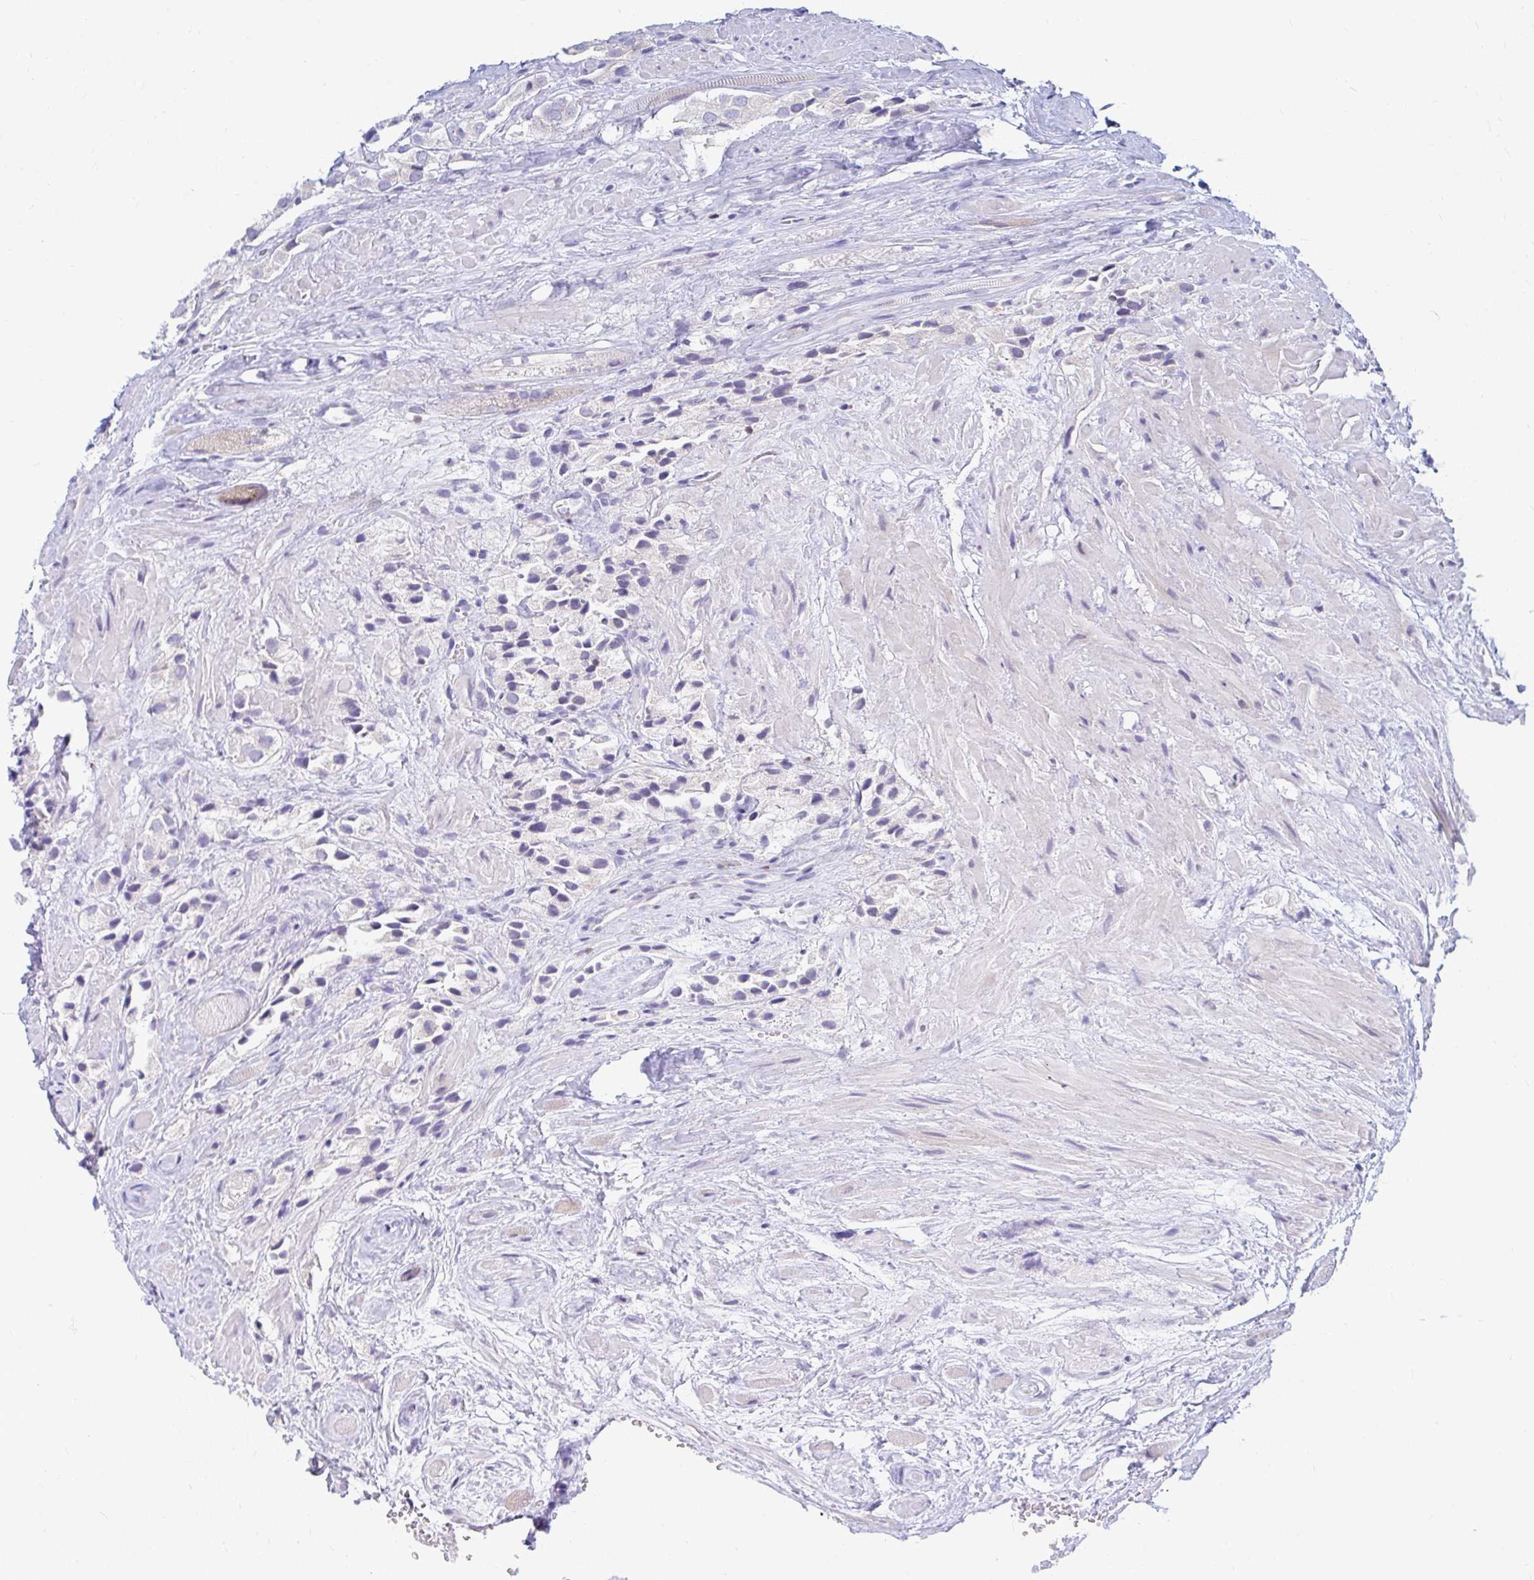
{"staining": {"intensity": "negative", "quantity": "none", "location": "none"}, "tissue": "prostate cancer", "cell_type": "Tumor cells", "image_type": "cancer", "snomed": [{"axis": "morphology", "description": "Adenocarcinoma, High grade"}, {"axis": "topography", "description": "Prostate and seminal vesicle, NOS"}], "caption": "Immunohistochemistry (IHC) of prostate adenocarcinoma (high-grade) displays no expression in tumor cells. (Brightfield microscopy of DAB (3,3'-diaminobenzidine) IHC at high magnification).", "gene": "RADIL", "patient": {"sex": "male", "age": 64}}